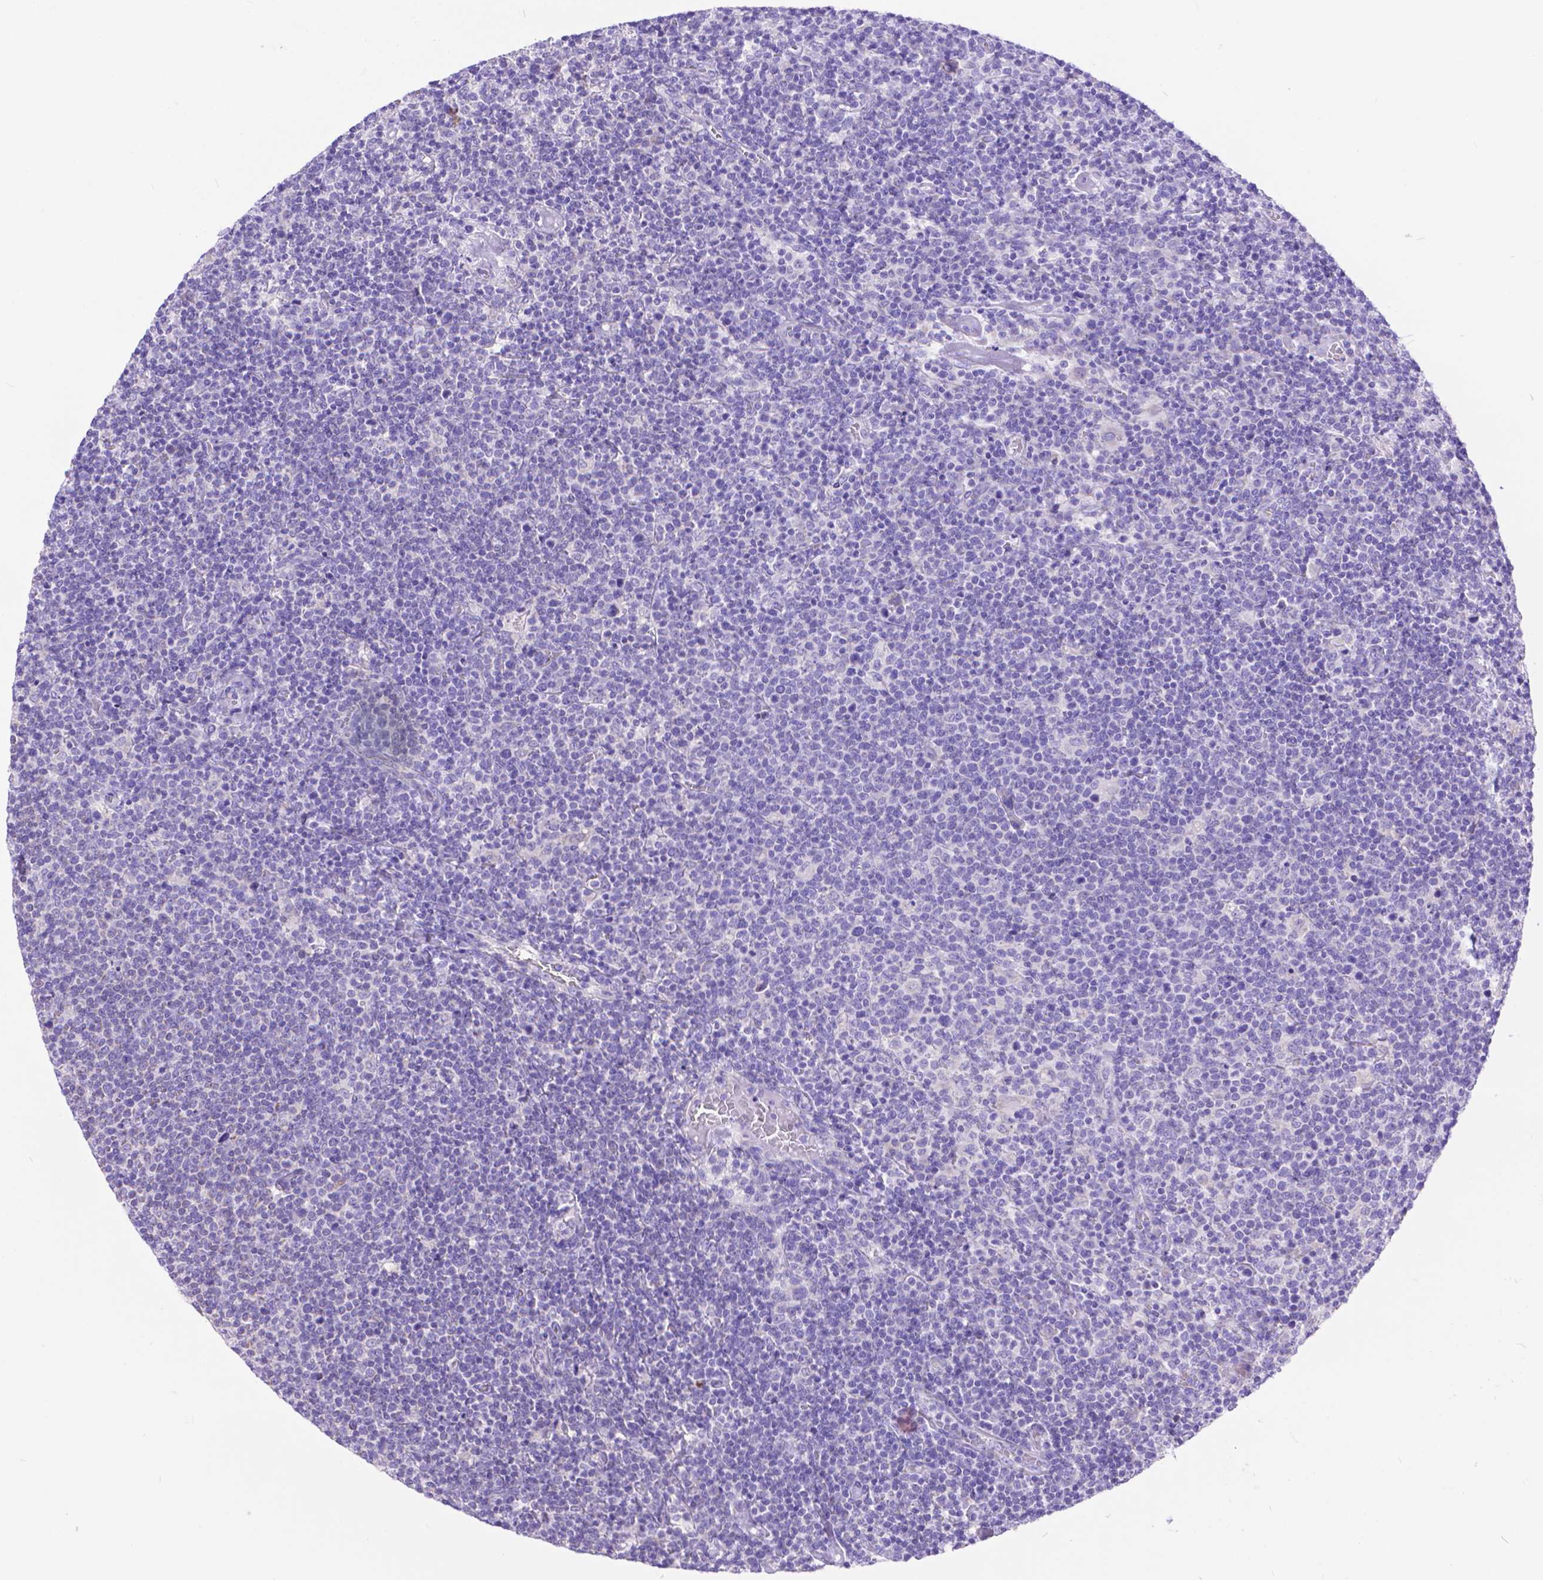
{"staining": {"intensity": "negative", "quantity": "none", "location": "none"}, "tissue": "lymphoma", "cell_type": "Tumor cells", "image_type": "cancer", "snomed": [{"axis": "morphology", "description": "Malignant lymphoma, non-Hodgkin's type, High grade"}, {"axis": "topography", "description": "Lymph node"}], "caption": "High-grade malignant lymphoma, non-Hodgkin's type was stained to show a protein in brown. There is no significant expression in tumor cells. (Brightfield microscopy of DAB immunohistochemistry (IHC) at high magnification).", "gene": "DHRS2", "patient": {"sex": "male", "age": 61}}